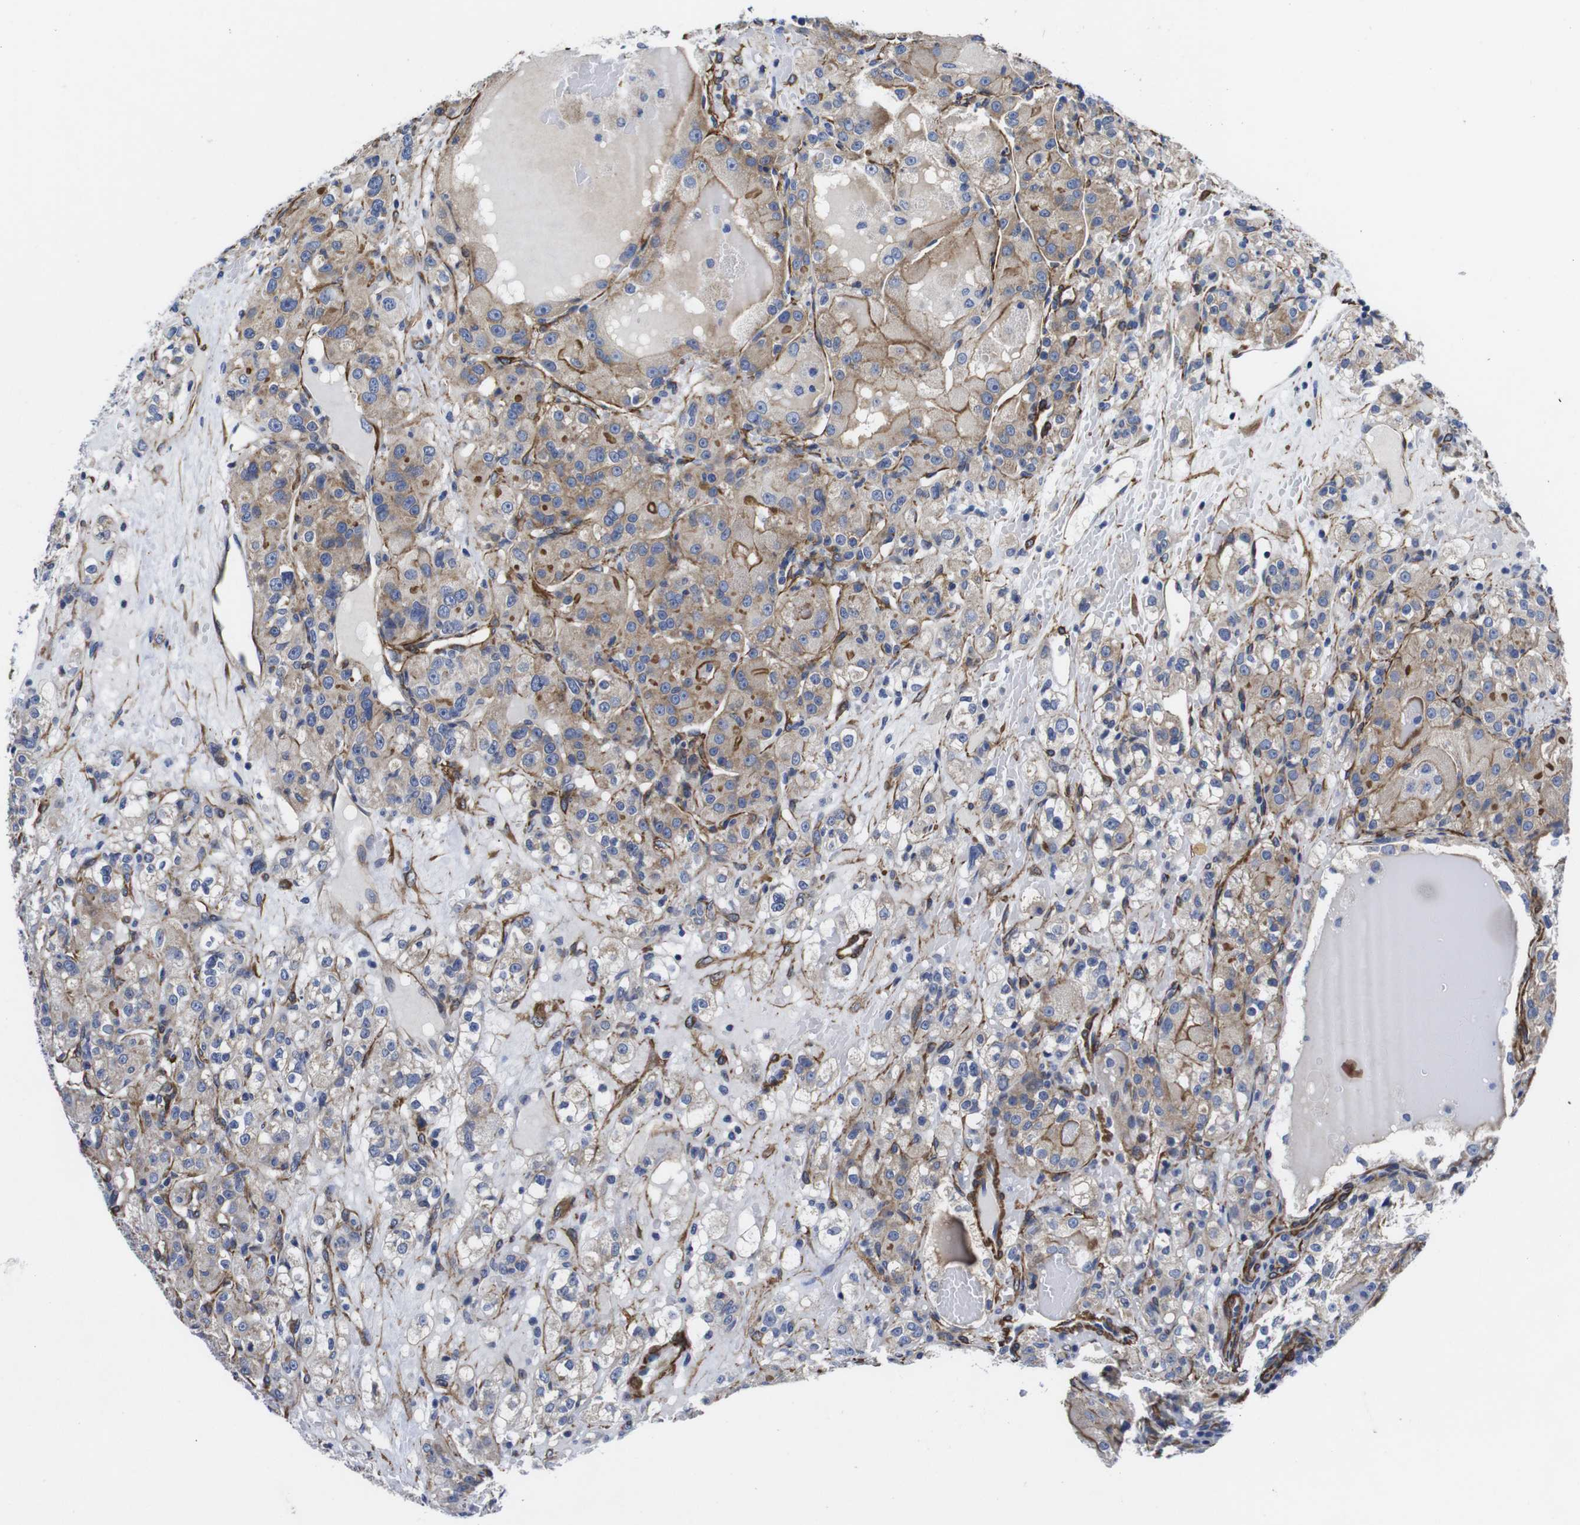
{"staining": {"intensity": "weak", "quantity": "<25%", "location": "cytoplasmic/membranous"}, "tissue": "renal cancer", "cell_type": "Tumor cells", "image_type": "cancer", "snomed": [{"axis": "morphology", "description": "Normal tissue, NOS"}, {"axis": "morphology", "description": "Adenocarcinoma, NOS"}, {"axis": "topography", "description": "Kidney"}], "caption": "Image shows no protein positivity in tumor cells of adenocarcinoma (renal) tissue.", "gene": "WNT10A", "patient": {"sex": "male", "age": 61}}